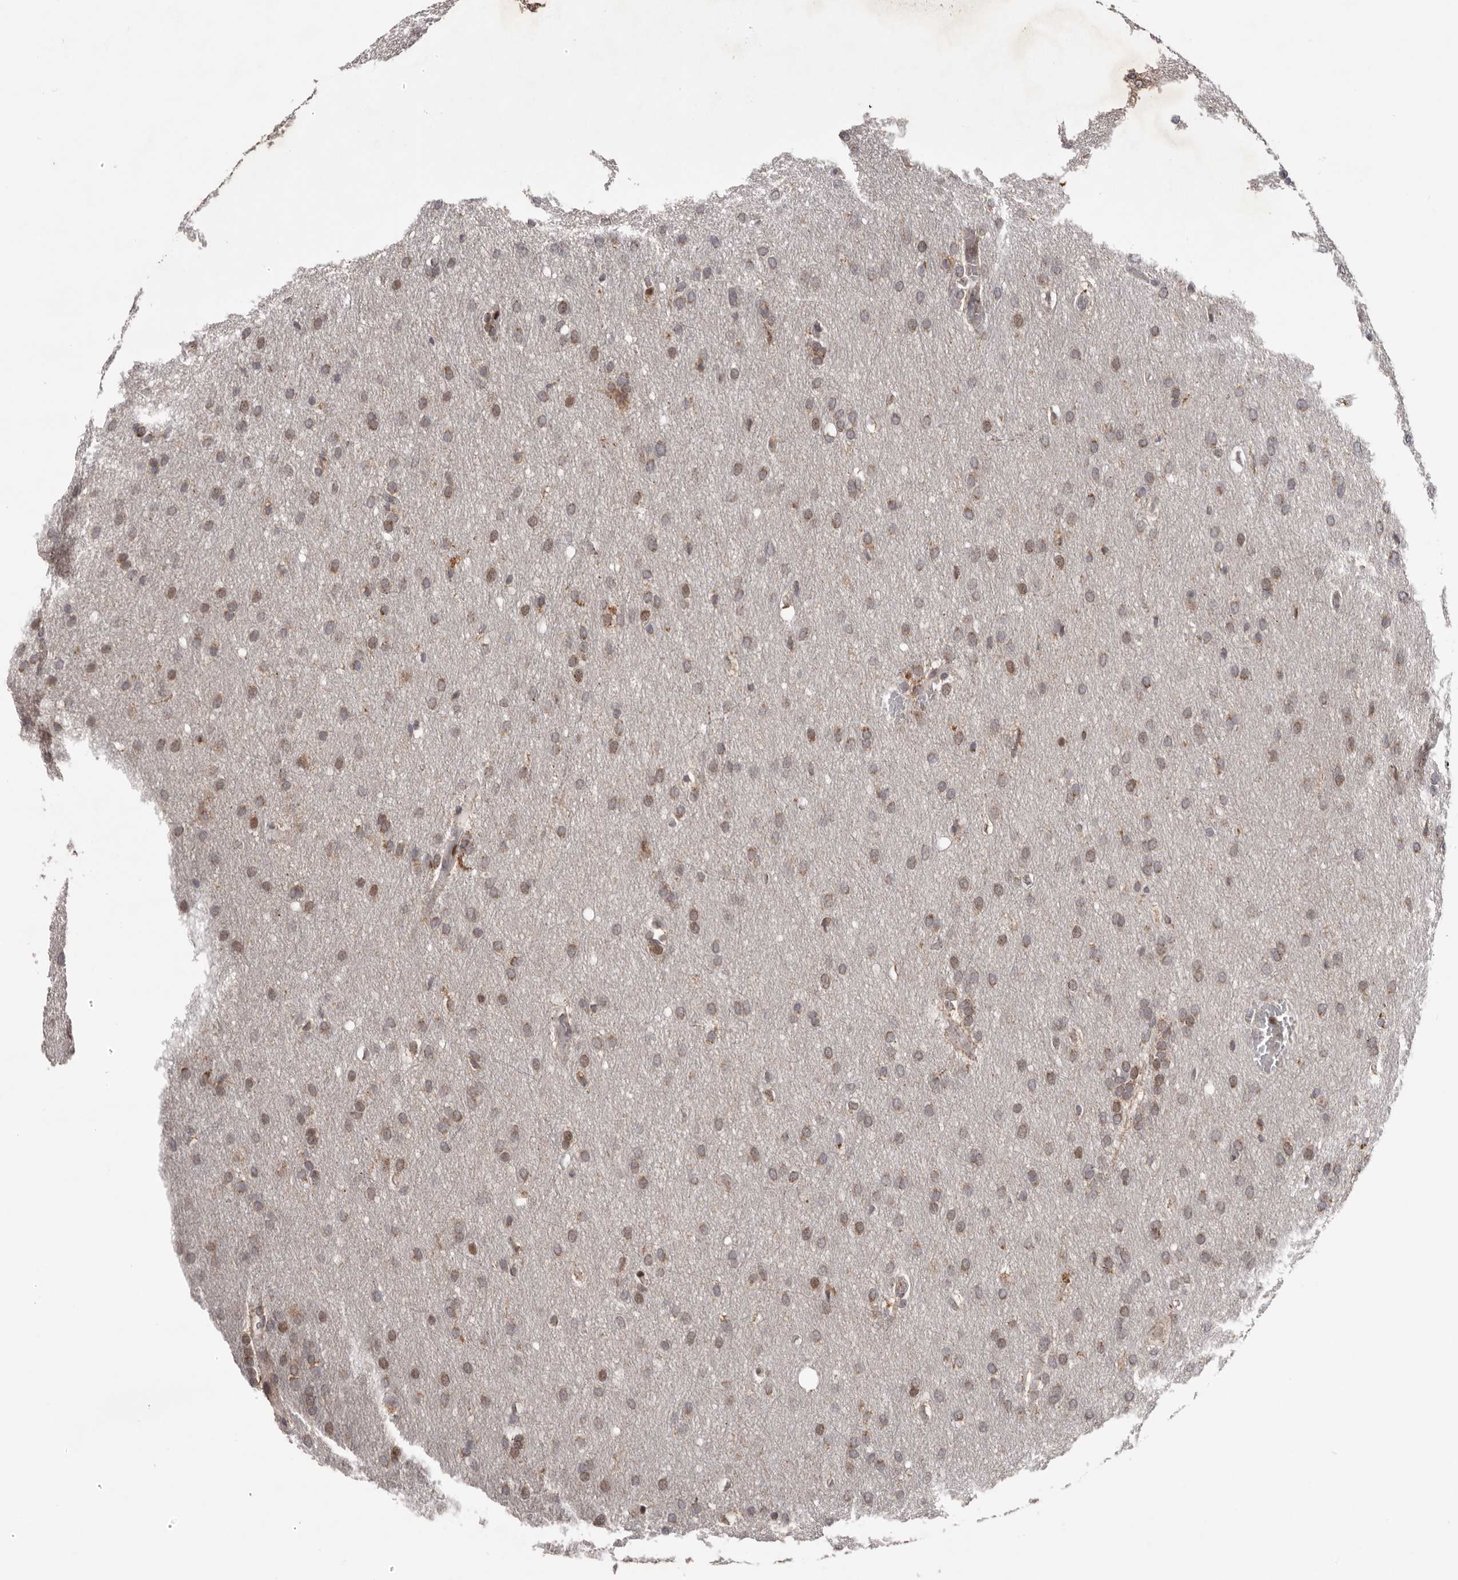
{"staining": {"intensity": "weak", "quantity": ">75%", "location": "cytoplasmic/membranous"}, "tissue": "glioma", "cell_type": "Tumor cells", "image_type": "cancer", "snomed": [{"axis": "morphology", "description": "Glioma, malignant, Low grade"}, {"axis": "topography", "description": "Brain"}], "caption": "Malignant glioma (low-grade) was stained to show a protein in brown. There is low levels of weak cytoplasmic/membranous staining in about >75% of tumor cells.", "gene": "C17orf99", "patient": {"sex": "female", "age": 37}}